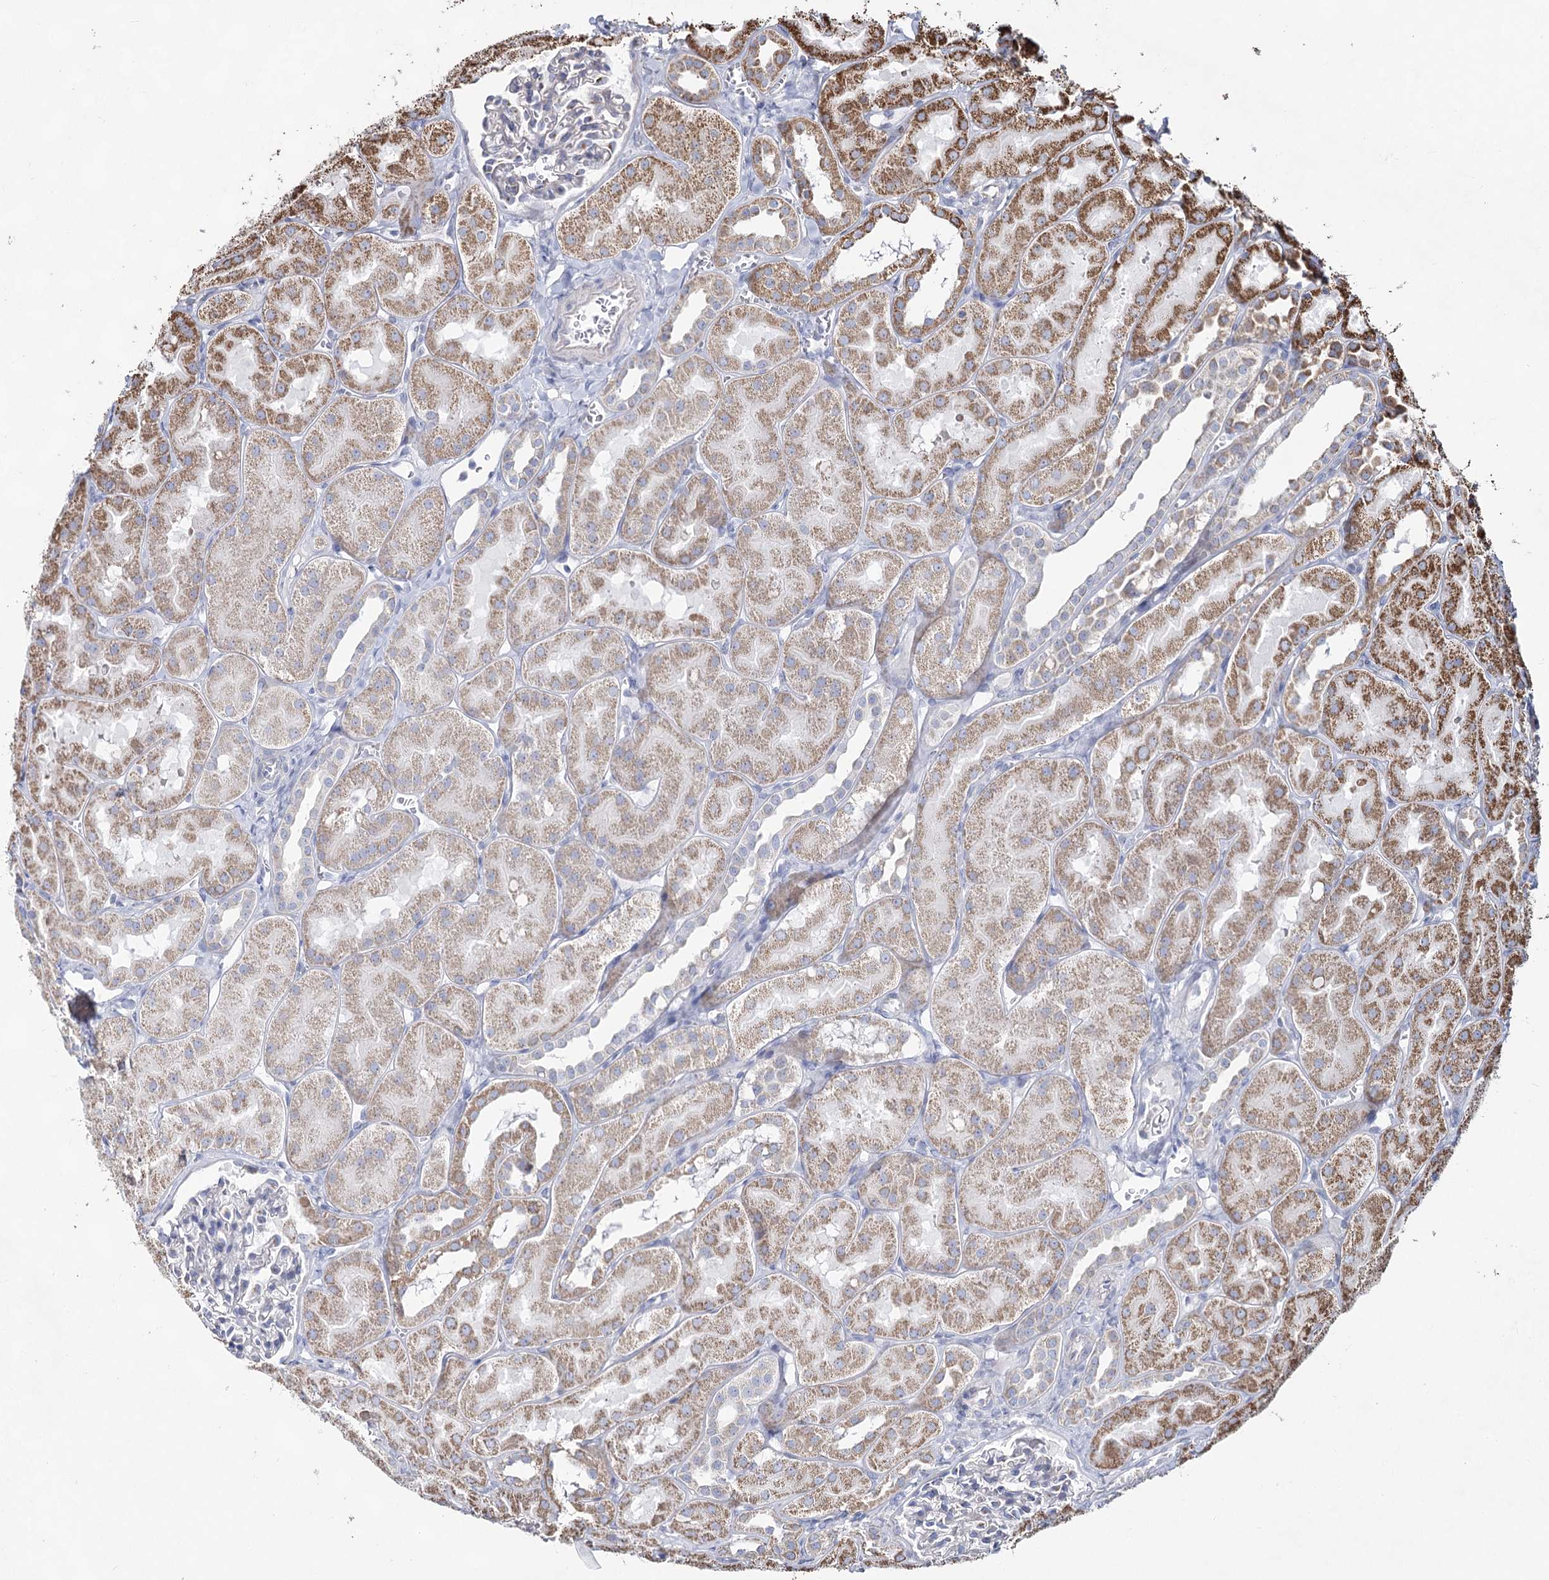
{"staining": {"intensity": "negative", "quantity": "none", "location": "none"}, "tissue": "kidney", "cell_type": "Cells in glomeruli", "image_type": "normal", "snomed": [{"axis": "morphology", "description": "Normal tissue, NOS"}, {"axis": "topography", "description": "Kidney"}, {"axis": "topography", "description": "Urinary bladder"}], "caption": "This image is of benign kidney stained with immunohistochemistry (IHC) to label a protein in brown with the nuclei are counter-stained blue. There is no staining in cells in glomeruli. (Immunohistochemistry (ihc), brightfield microscopy, high magnification).", "gene": "CCDC73", "patient": {"sex": "male", "age": 16}}